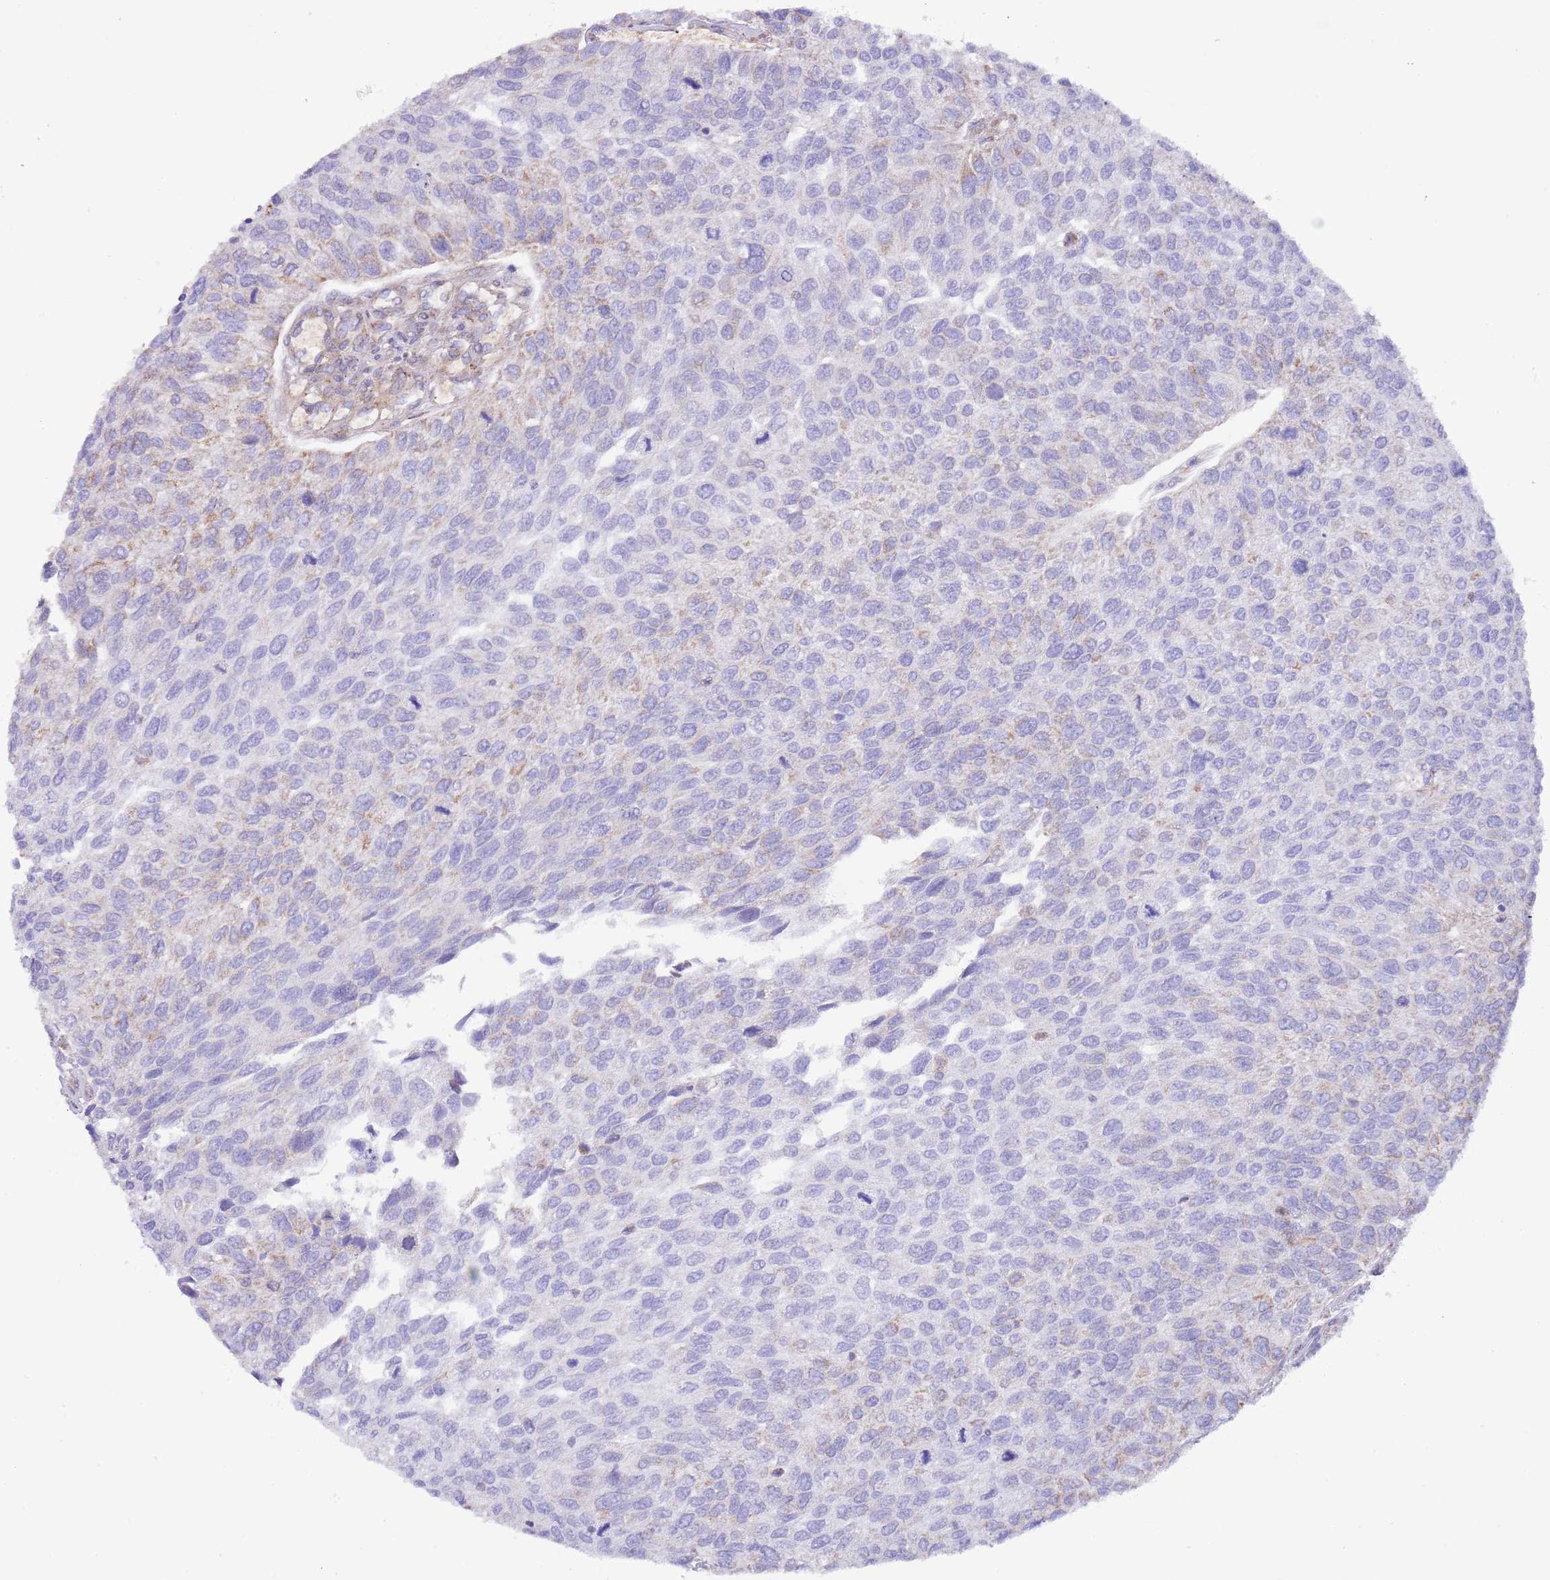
{"staining": {"intensity": "weak", "quantity": "<25%", "location": "cytoplasmic/membranous"}, "tissue": "urothelial cancer", "cell_type": "Tumor cells", "image_type": "cancer", "snomed": [{"axis": "morphology", "description": "Urothelial carcinoma, NOS"}, {"axis": "topography", "description": "Urinary bladder"}], "caption": "The micrograph displays no significant staining in tumor cells of transitional cell carcinoma. (DAB (3,3'-diaminobenzidine) immunohistochemistry (IHC) visualized using brightfield microscopy, high magnification).", "gene": "SS18L2", "patient": {"sex": "male", "age": 55}}